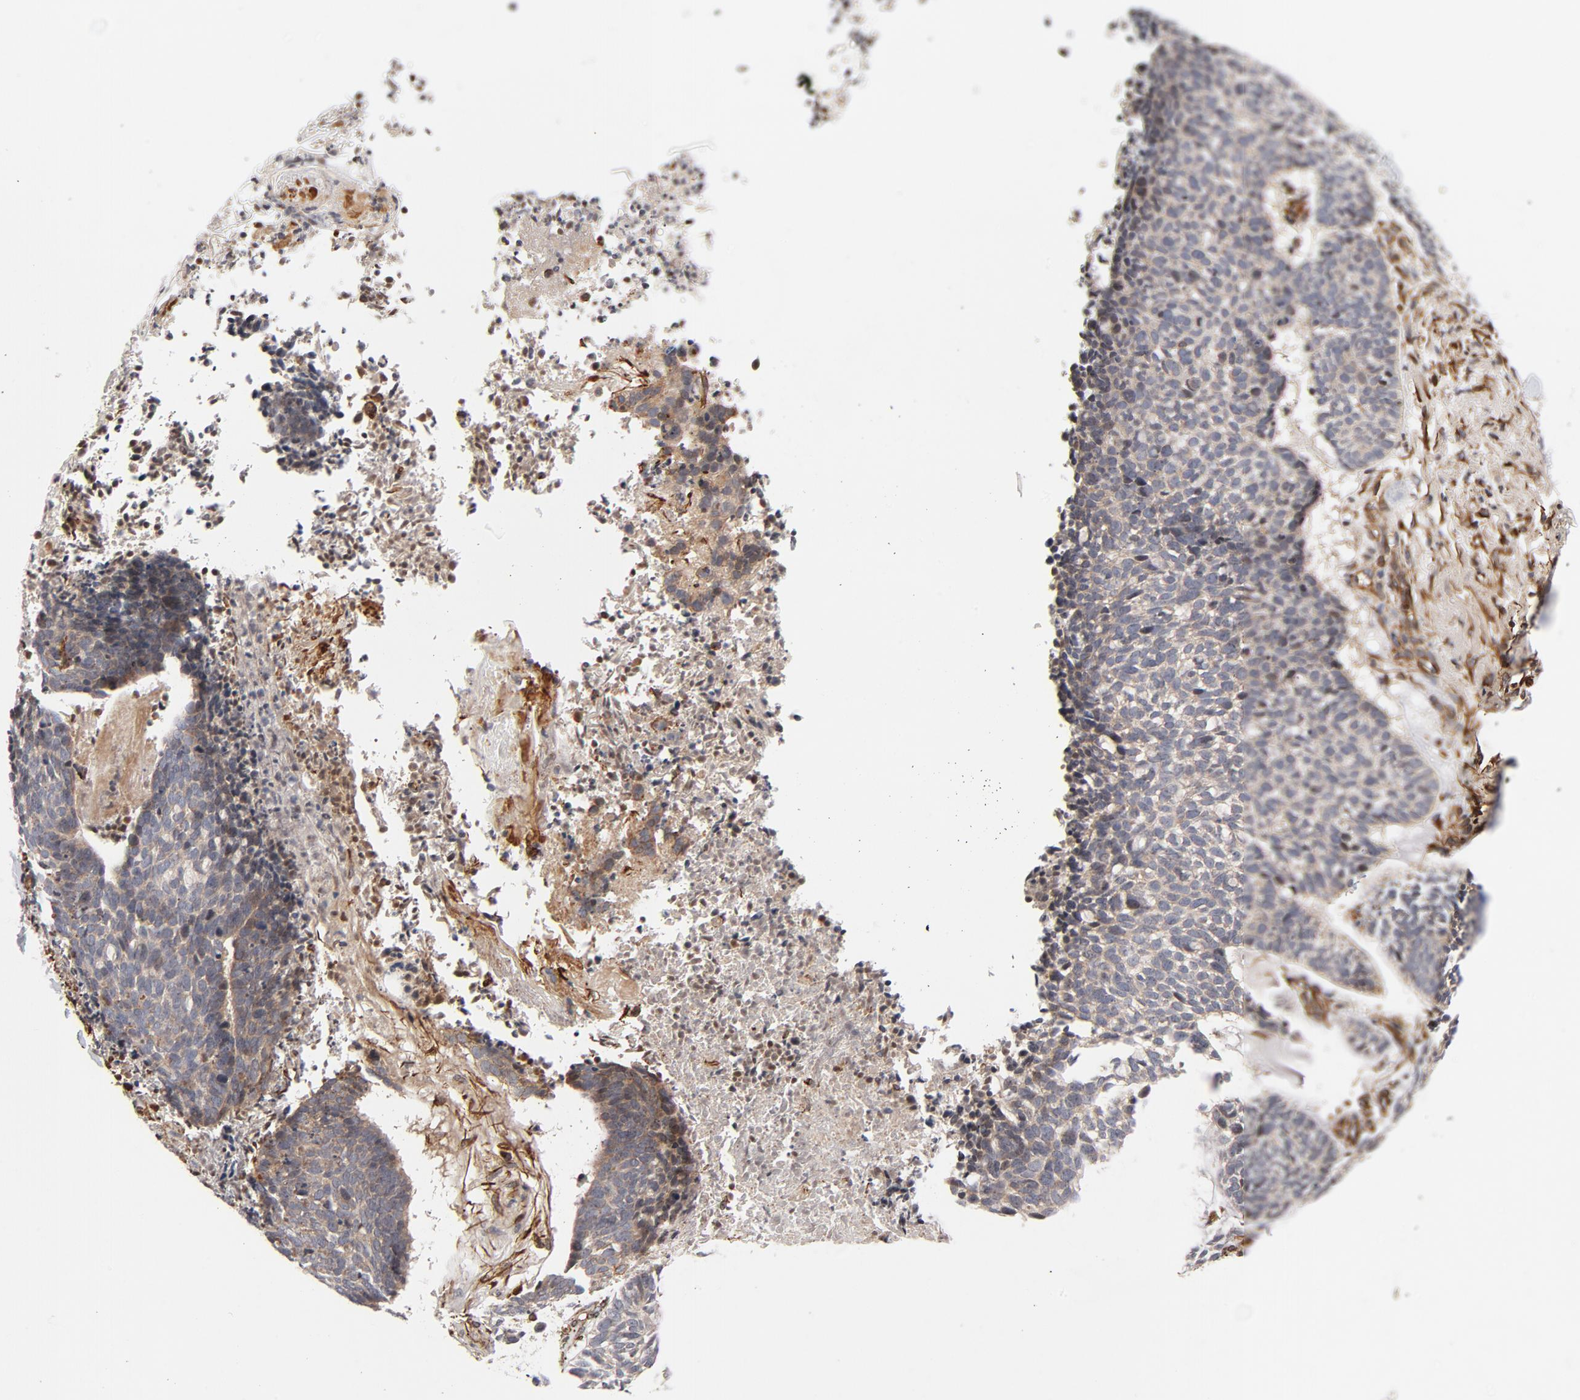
{"staining": {"intensity": "weak", "quantity": ">75%", "location": "cytoplasmic/membranous"}, "tissue": "skin cancer", "cell_type": "Tumor cells", "image_type": "cancer", "snomed": [{"axis": "morphology", "description": "Basal cell carcinoma"}, {"axis": "topography", "description": "Skin"}], "caption": "IHC (DAB (3,3'-diaminobenzidine)) staining of basal cell carcinoma (skin) reveals weak cytoplasmic/membranous protein expression in about >75% of tumor cells. (DAB IHC with brightfield microscopy, high magnification).", "gene": "DNAAF2", "patient": {"sex": "female", "age": 87}}